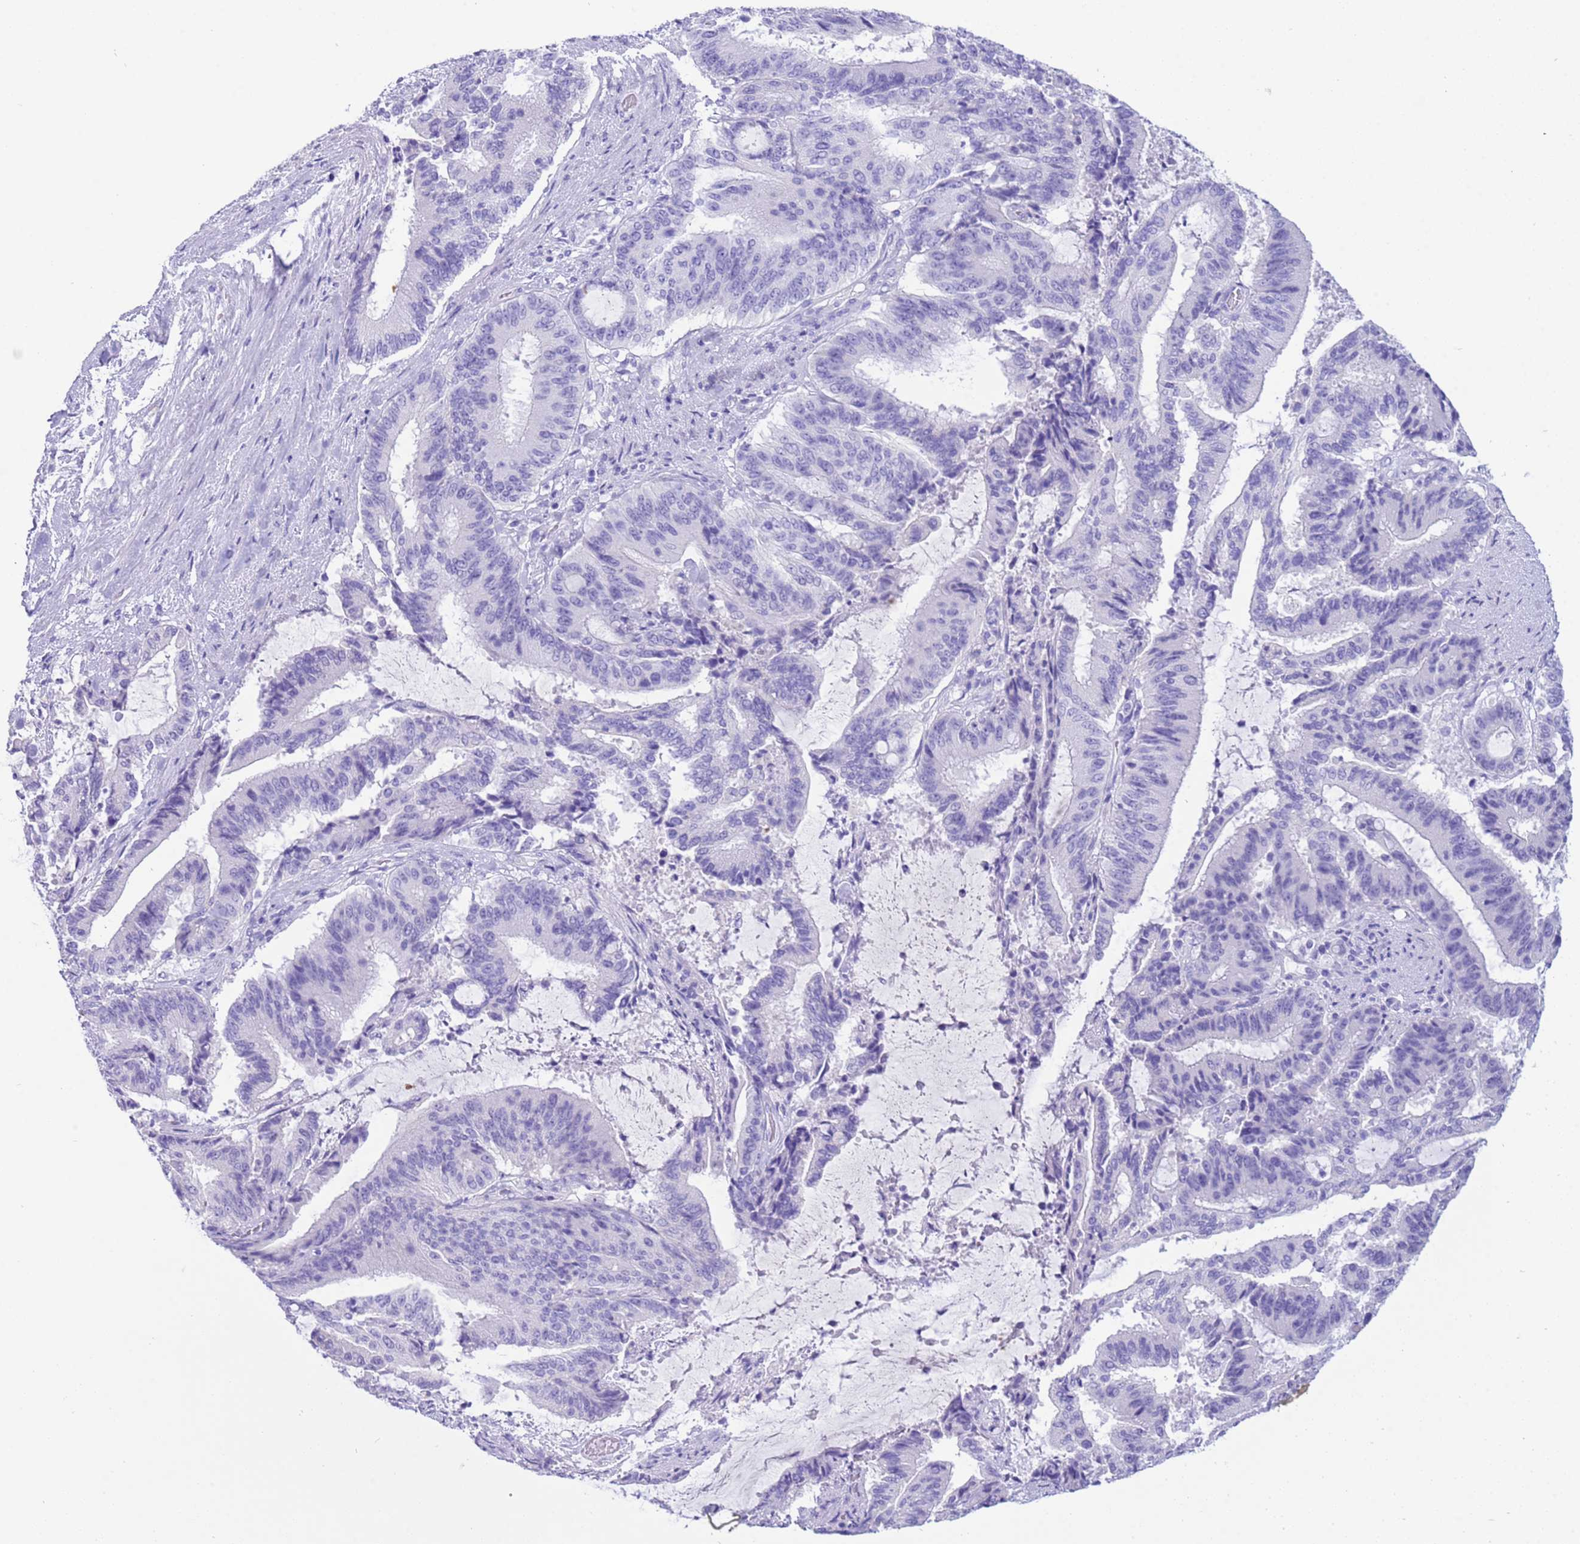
{"staining": {"intensity": "negative", "quantity": "none", "location": "none"}, "tissue": "liver cancer", "cell_type": "Tumor cells", "image_type": "cancer", "snomed": [{"axis": "morphology", "description": "Normal tissue, NOS"}, {"axis": "morphology", "description": "Cholangiocarcinoma"}, {"axis": "topography", "description": "Liver"}, {"axis": "topography", "description": "Peripheral nerve tissue"}], "caption": "This histopathology image is of liver cancer stained with IHC to label a protein in brown with the nuclei are counter-stained blue. There is no staining in tumor cells.", "gene": "CPB1", "patient": {"sex": "female", "age": 73}}